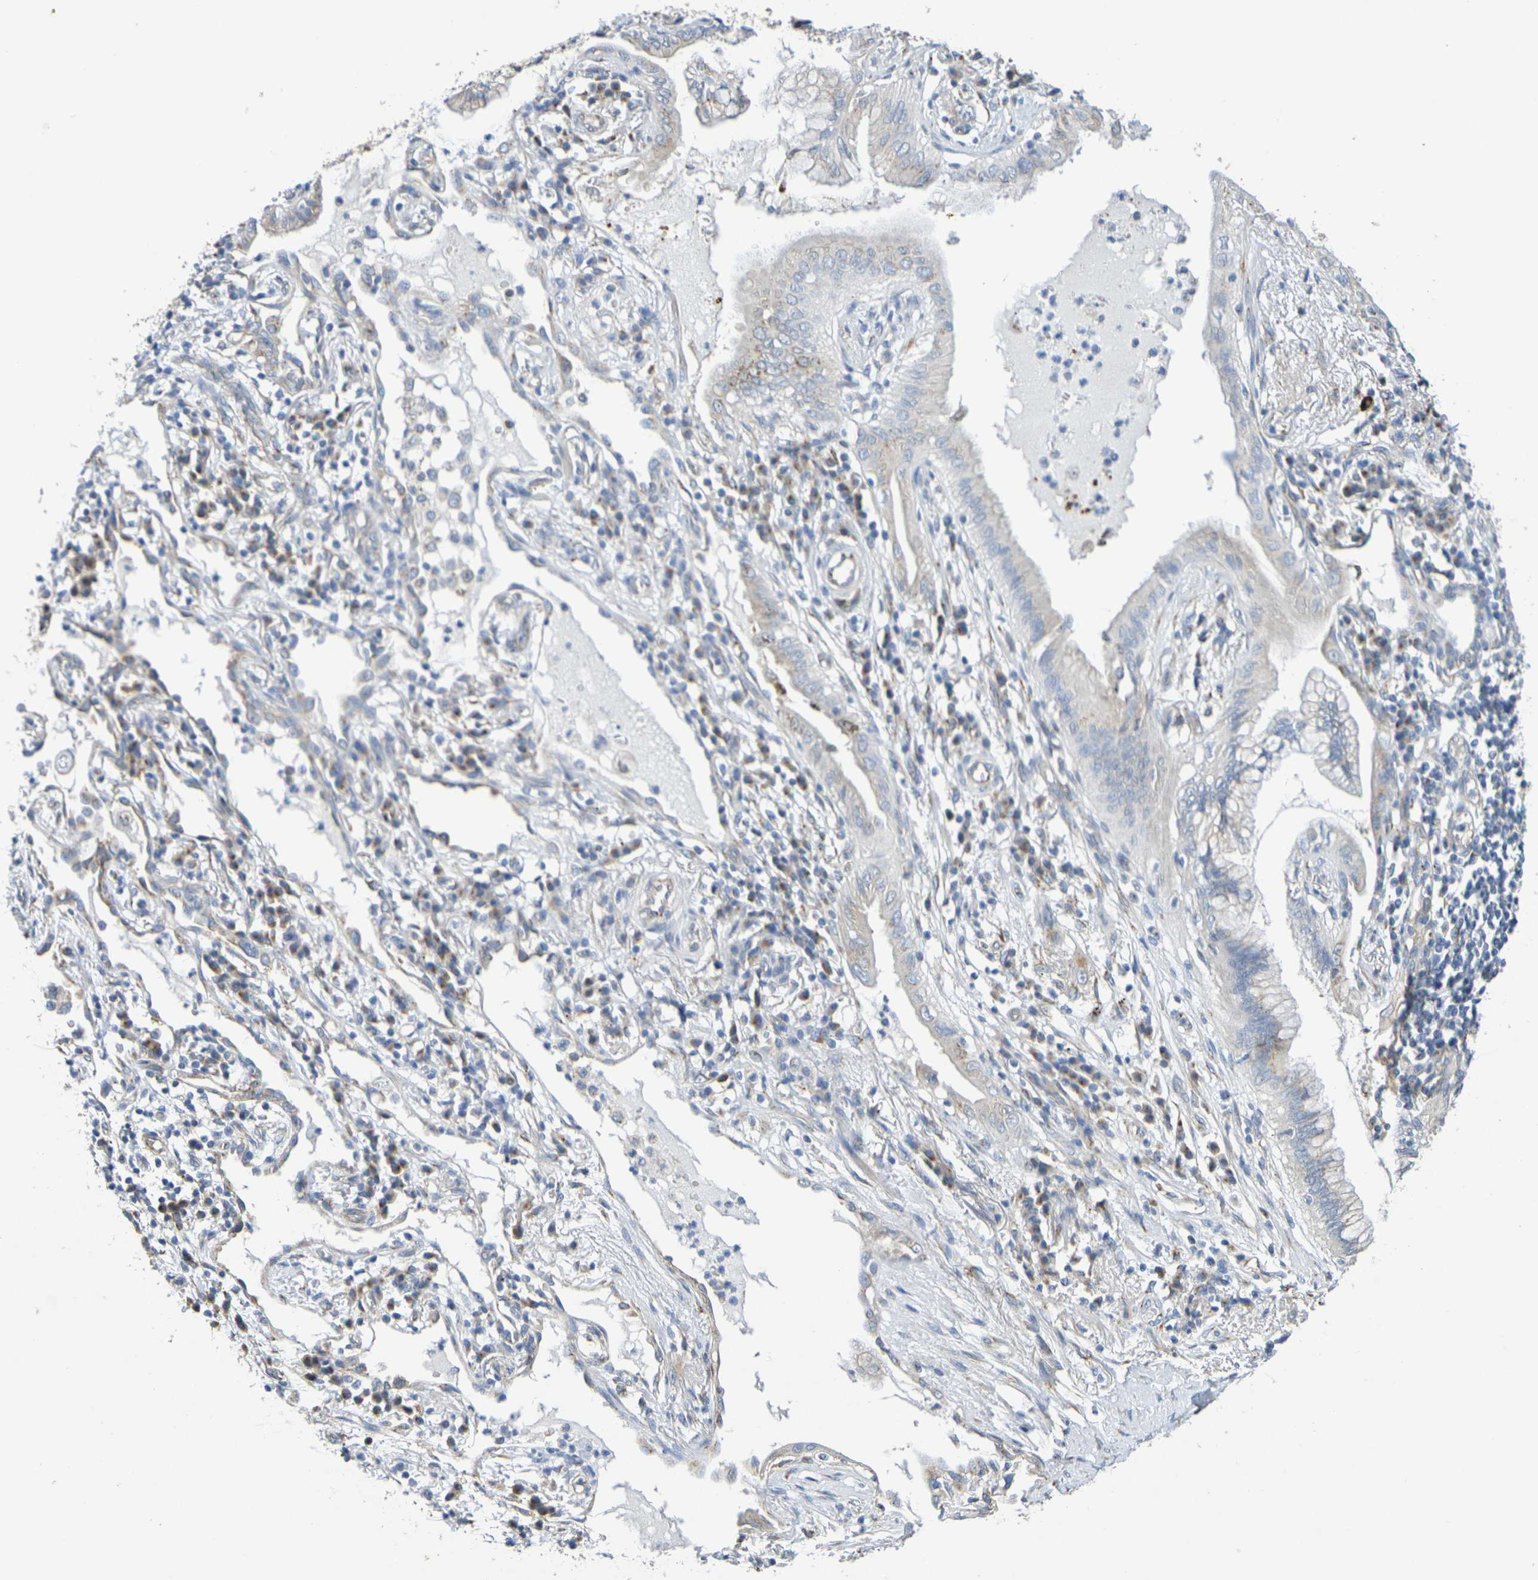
{"staining": {"intensity": "negative", "quantity": "none", "location": "none"}, "tissue": "lung cancer", "cell_type": "Tumor cells", "image_type": "cancer", "snomed": [{"axis": "morphology", "description": "Adenocarcinoma, NOS"}, {"axis": "topography", "description": "Lung"}], "caption": "There is no significant staining in tumor cells of lung cancer (adenocarcinoma).", "gene": "DCP2", "patient": {"sex": "female", "age": 70}}